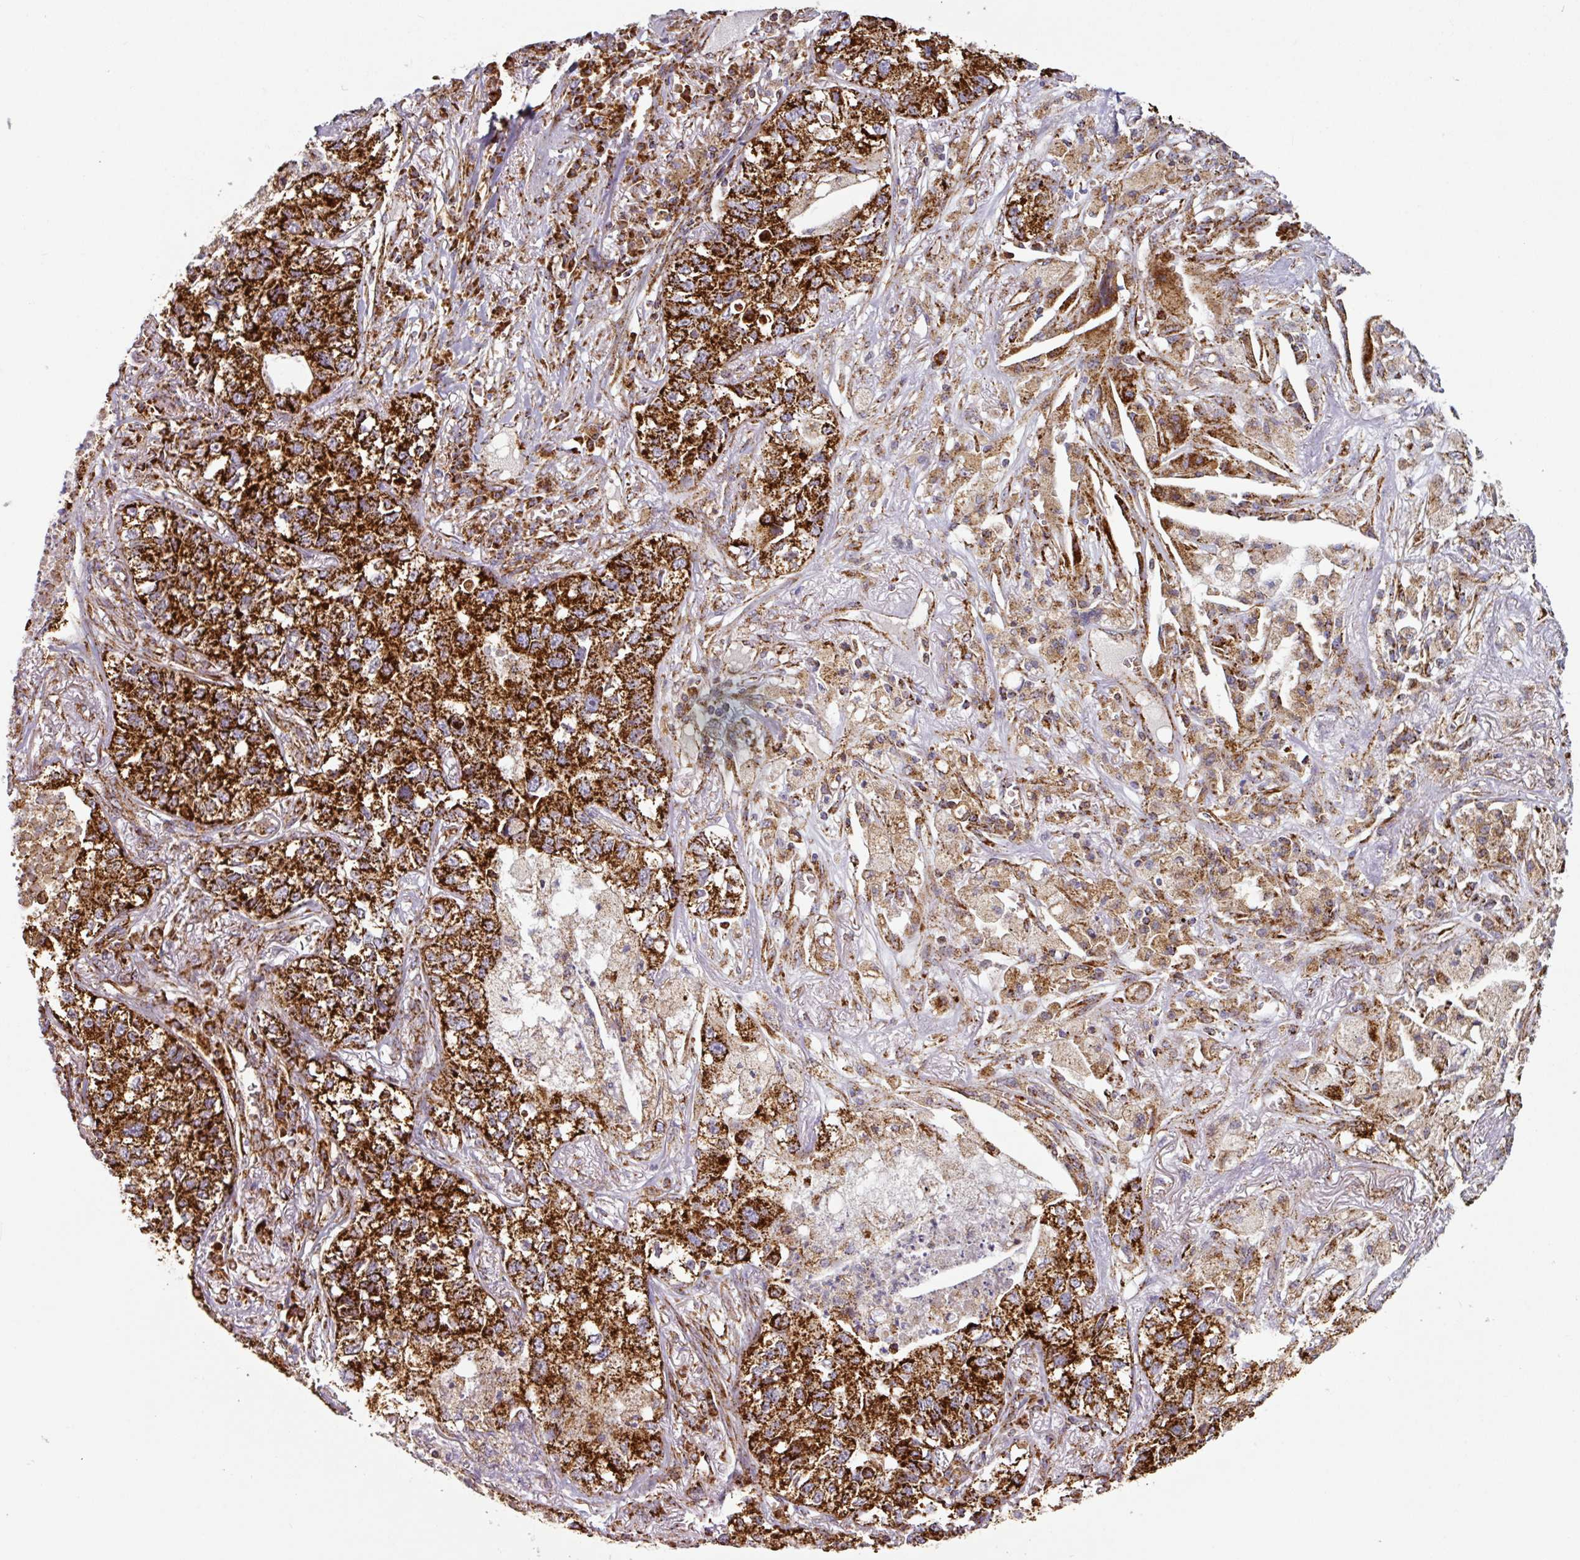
{"staining": {"intensity": "strong", "quantity": ">75%", "location": "cytoplasmic/membranous"}, "tissue": "lung cancer", "cell_type": "Tumor cells", "image_type": "cancer", "snomed": [{"axis": "morphology", "description": "Adenocarcinoma, NOS"}, {"axis": "topography", "description": "Lung"}], "caption": "Tumor cells demonstrate strong cytoplasmic/membranous staining in approximately >75% of cells in lung cancer (adenocarcinoma).", "gene": "TRAP1", "patient": {"sex": "male", "age": 49}}